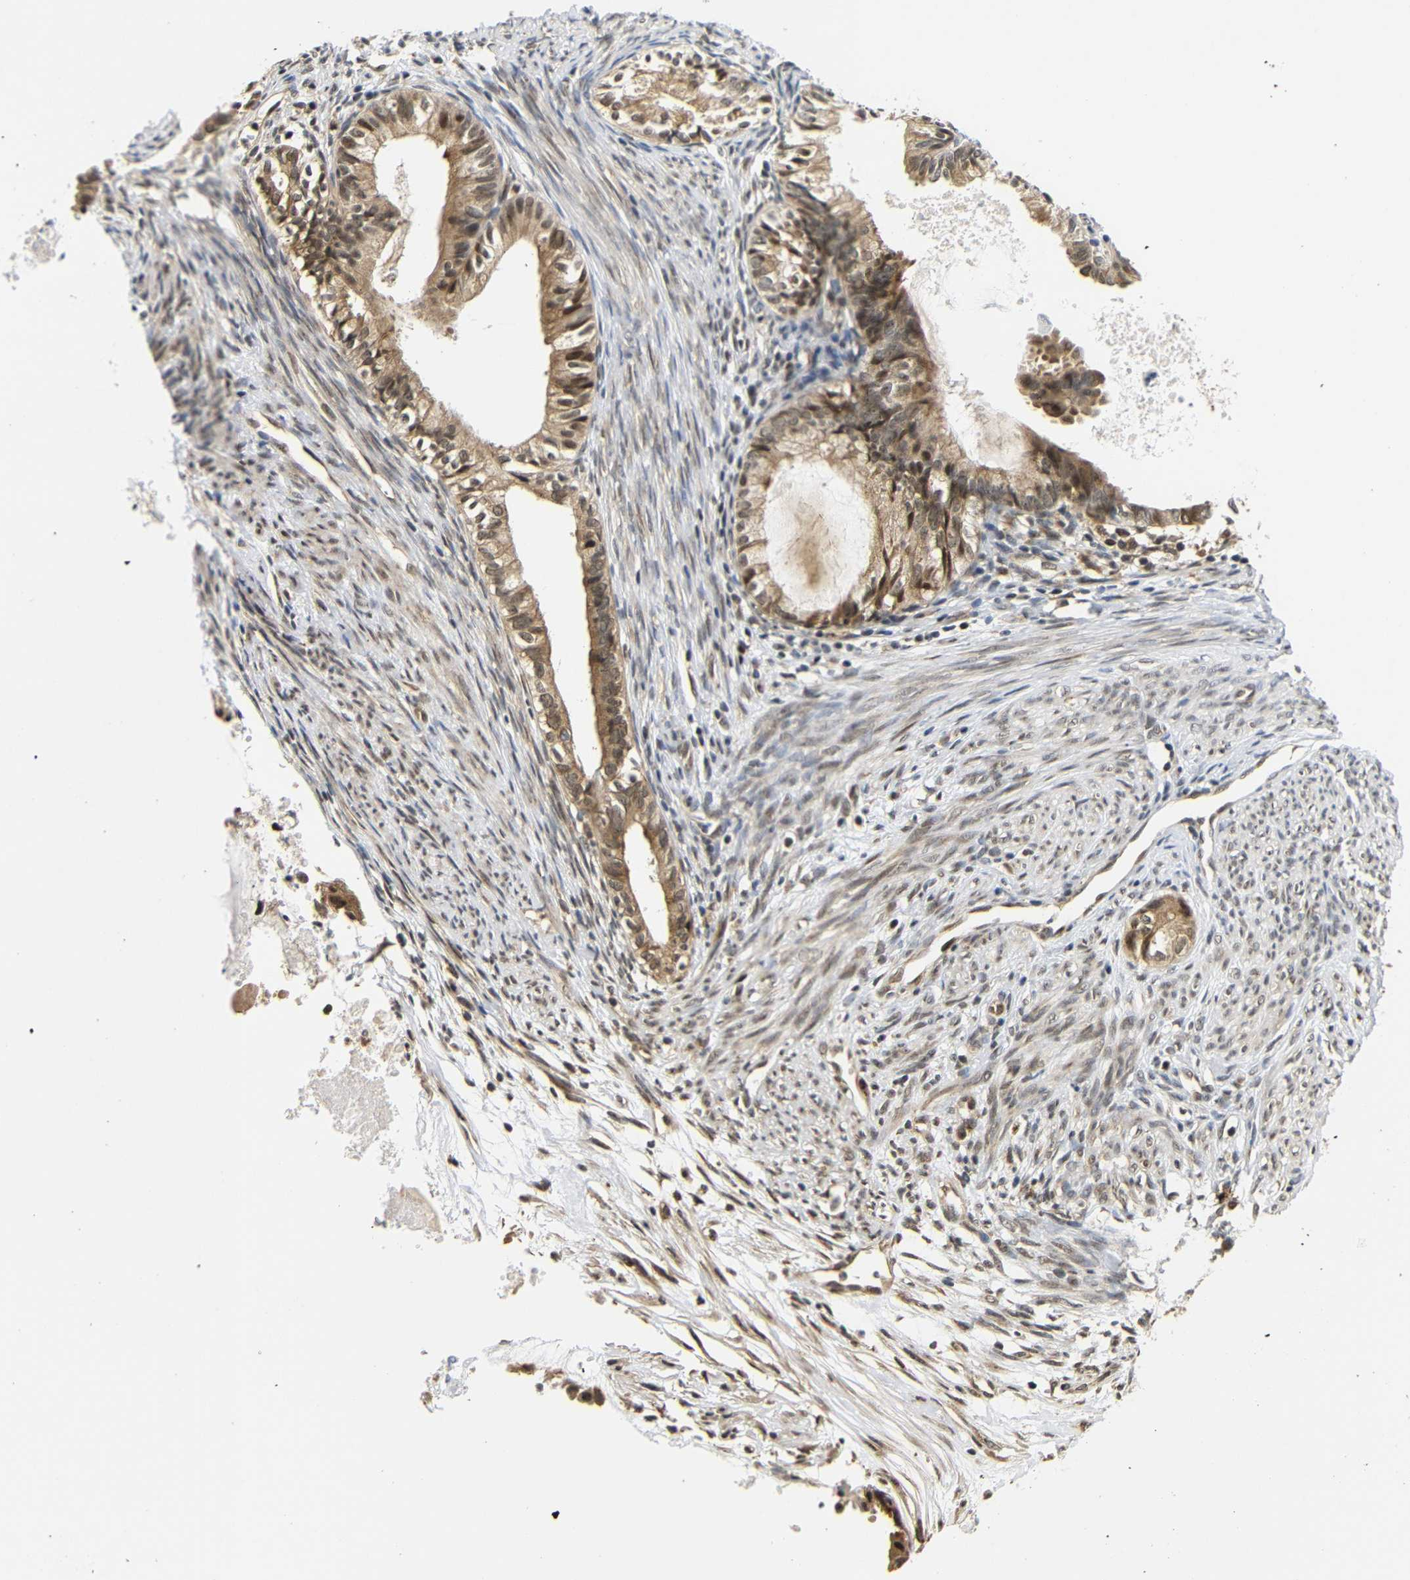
{"staining": {"intensity": "moderate", "quantity": ">75%", "location": "cytoplasmic/membranous,nuclear"}, "tissue": "cervical cancer", "cell_type": "Tumor cells", "image_type": "cancer", "snomed": [{"axis": "morphology", "description": "Normal tissue, NOS"}, {"axis": "morphology", "description": "Adenocarcinoma, NOS"}, {"axis": "topography", "description": "Cervix"}, {"axis": "topography", "description": "Endometrium"}], "caption": "This is an image of IHC staining of cervical adenocarcinoma, which shows moderate staining in the cytoplasmic/membranous and nuclear of tumor cells.", "gene": "GJA5", "patient": {"sex": "female", "age": 86}}